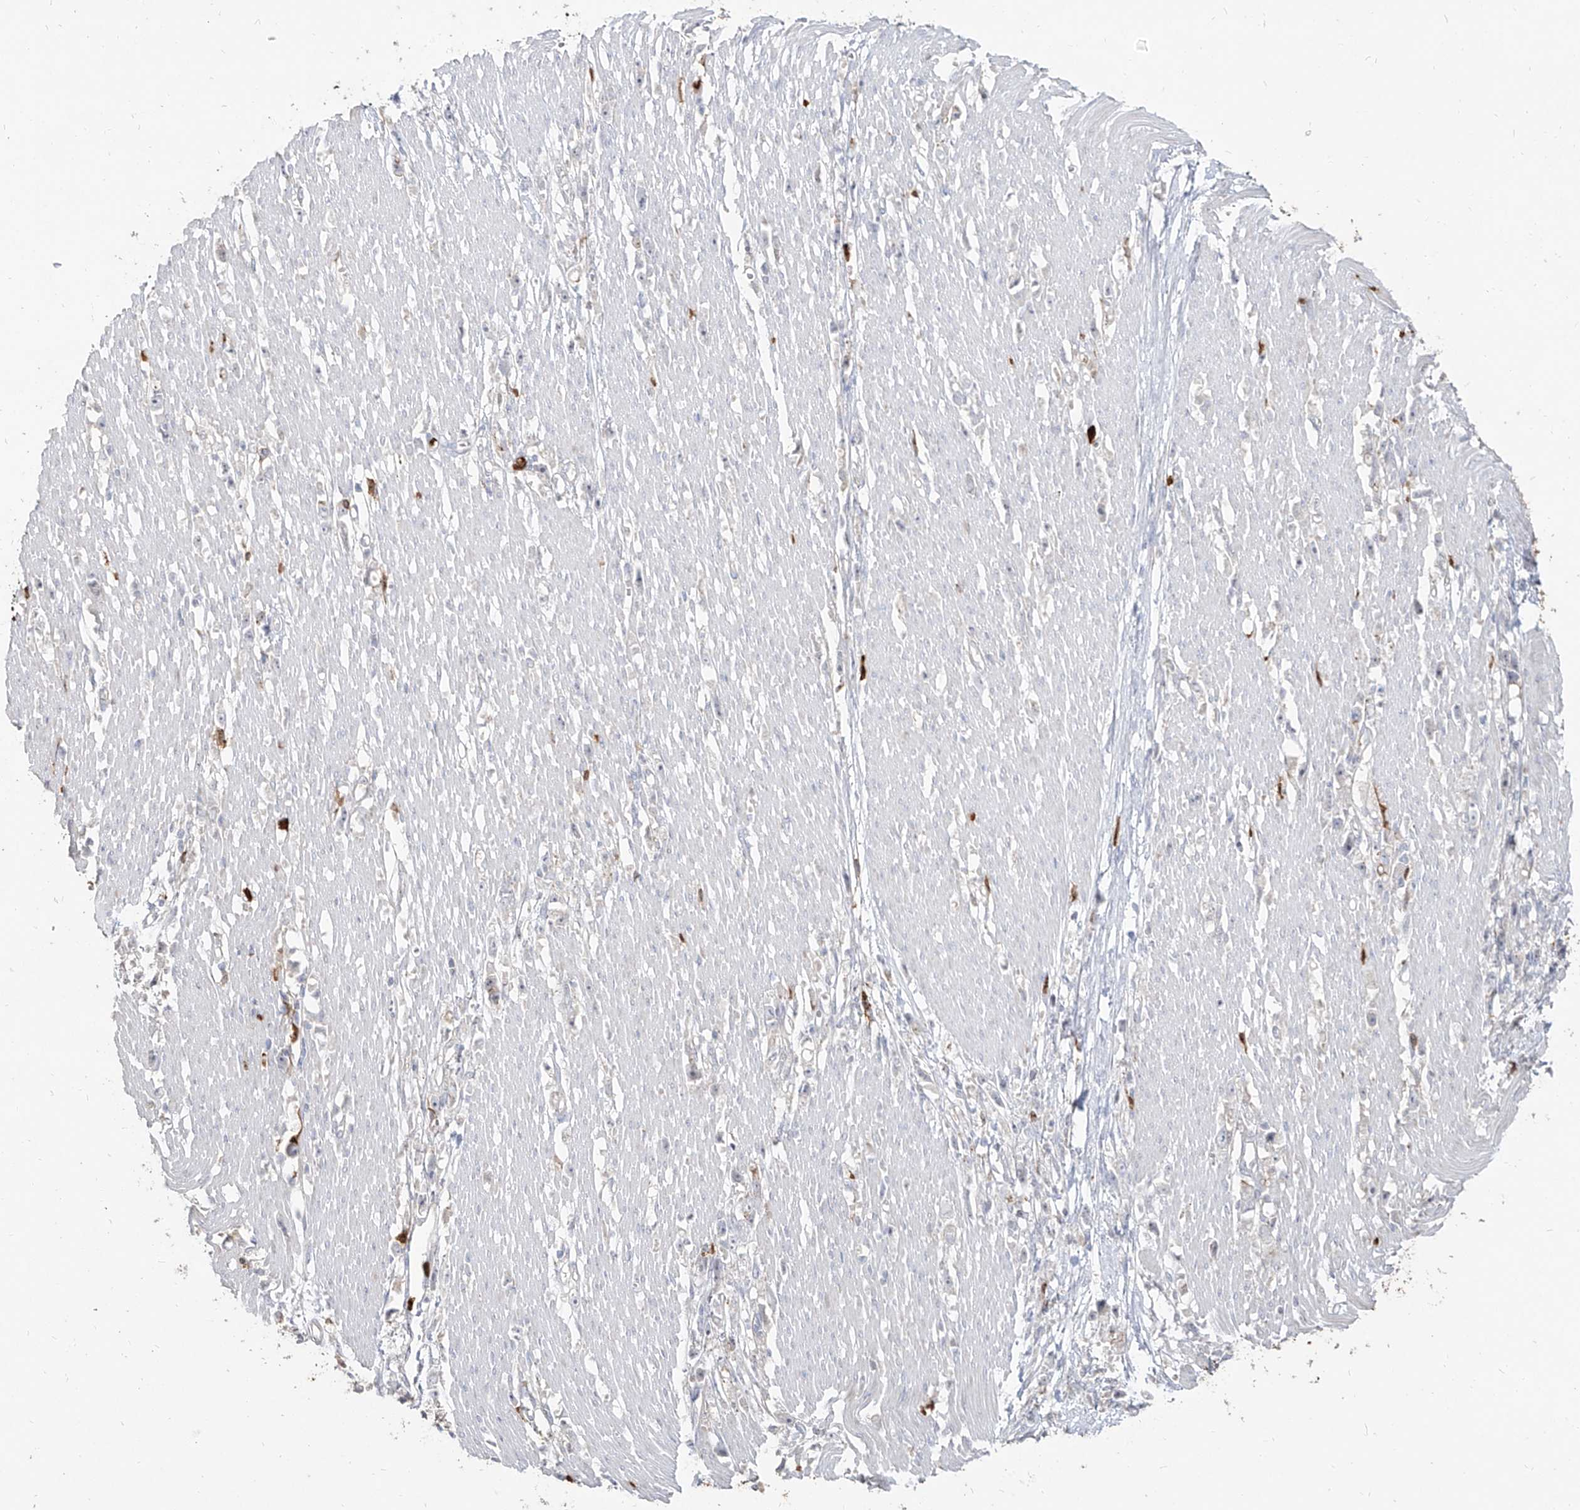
{"staining": {"intensity": "negative", "quantity": "none", "location": "none"}, "tissue": "stomach cancer", "cell_type": "Tumor cells", "image_type": "cancer", "snomed": [{"axis": "morphology", "description": "Adenocarcinoma, NOS"}, {"axis": "topography", "description": "Stomach"}], "caption": "This is an immunohistochemistry histopathology image of human stomach cancer (adenocarcinoma). There is no positivity in tumor cells.", "gene": "ZNF227", "patient": {"sex": "female", "age": 59}}